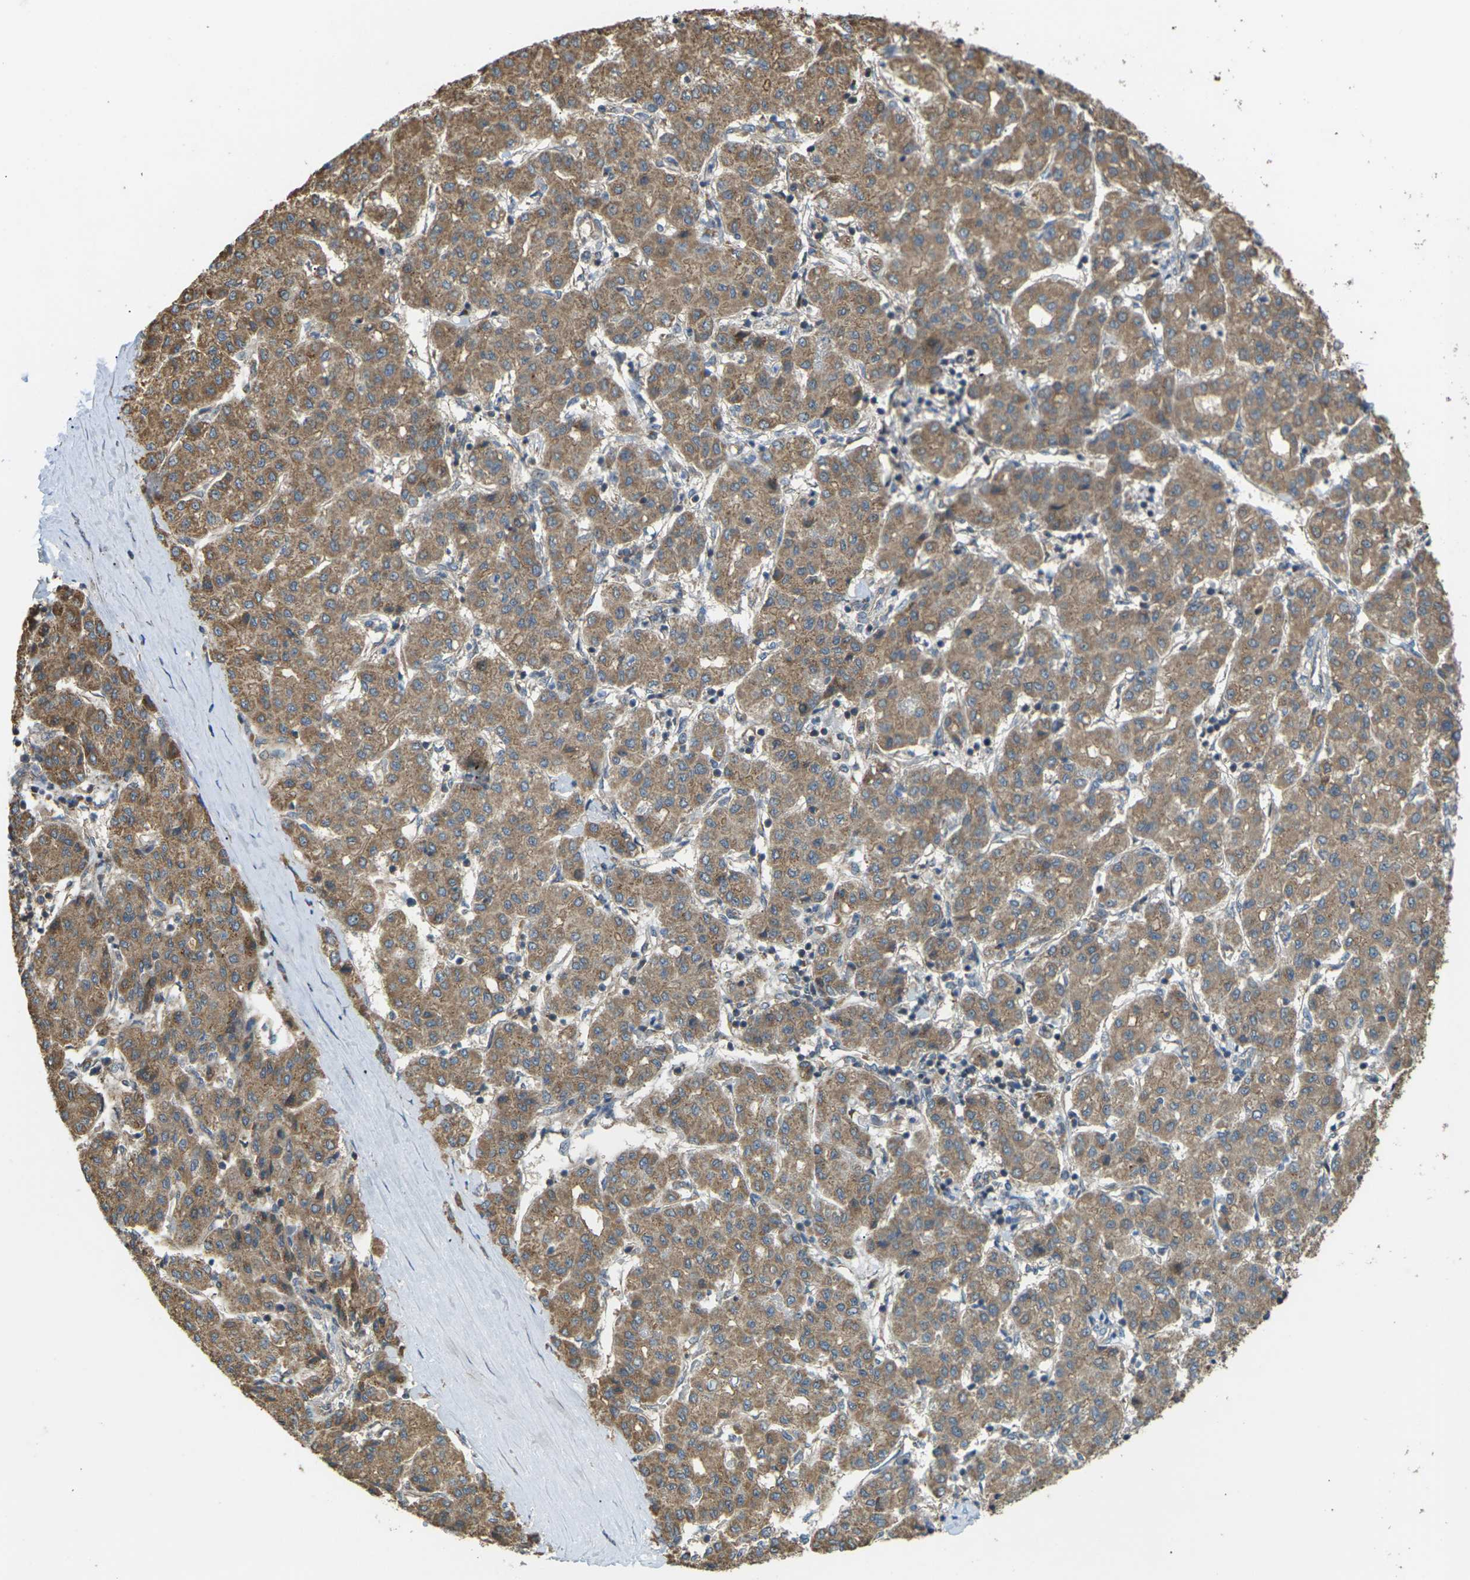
{"staining": {"intensity": "moderate", "quantity": ">75%", "location": "cytoplasmic/membranous"}, "tissue": "liver cancer", "cell_type": "Tumor cells", "image_type": "cancer", "snomed": [{"axis": "morphology", "description": "Carcinoma, Hepatocellular, NOS"}, {"axis": "topography", "description": "Liver"}], "caption": "Protein expression by IHC demonstrates moderate cytoplasmic/membranous expression in about >75% of tumor cells in liver hepatocellular carcinoma. Using DAB (3,3'-diaminobenzidine) (brown) and hematoxylin (blue) stains, captured at high magnification using brightfield microscopy.", "gene": "KSR1", "patient": {"sex": "male", "age": 65}}